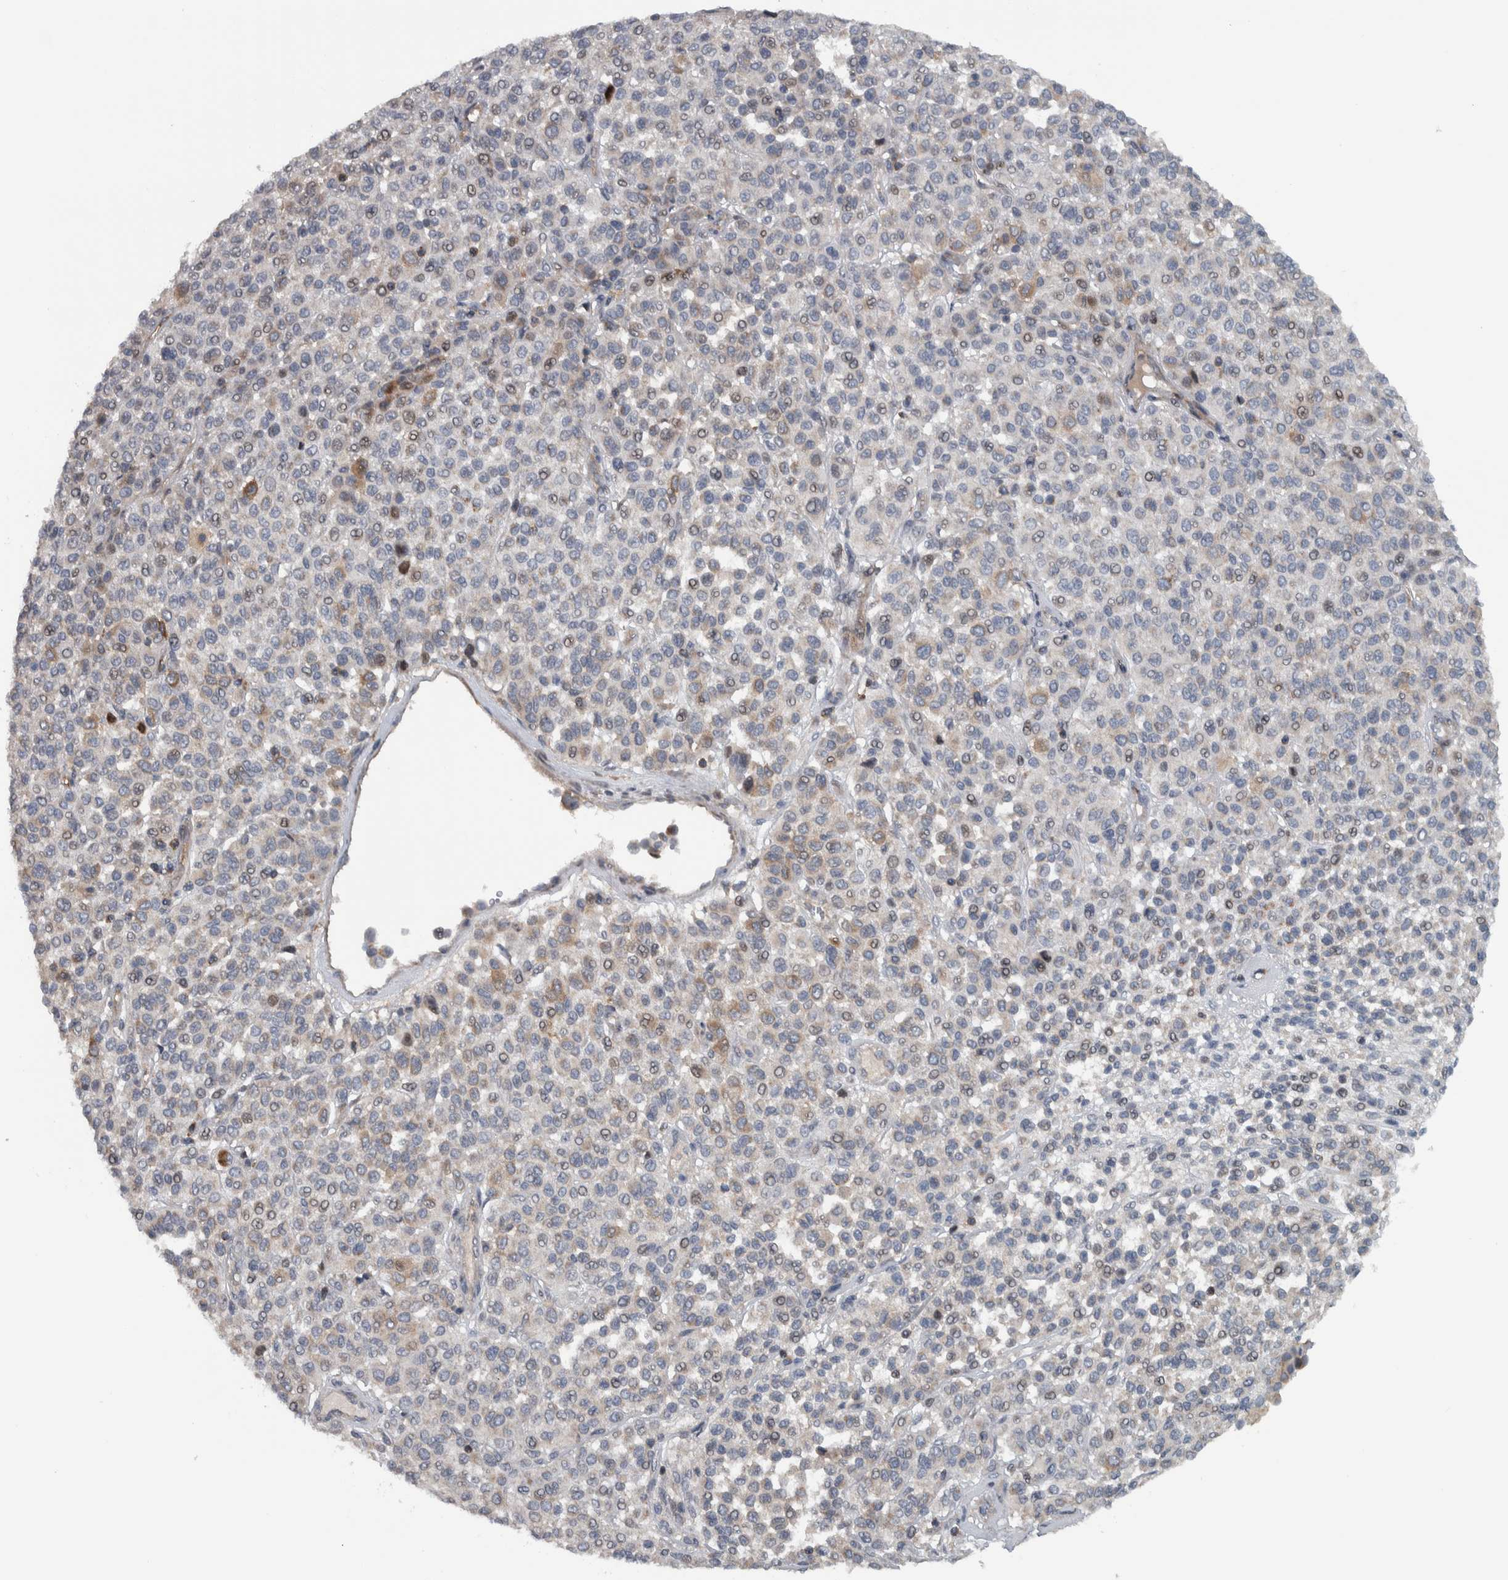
{"staining": {"intensity": "weak", "quantity": "<25%", "location": "cytoplasmic/membranous"}, "tissue": "melanoma", "cell_type": "Tumor cells", "image_type": "cancer", "snomed": [{"axis": "morphology", "description": "Malignant melanoma, Metastatic site"}, {"axis": "topography", "description": "Pancreas"}], "caption": "The micrograph exhibits no staining of tumor cells in melanoma.", "gene": "BAIAP2L1", "patient": {"sex": "female", "age": 30}}